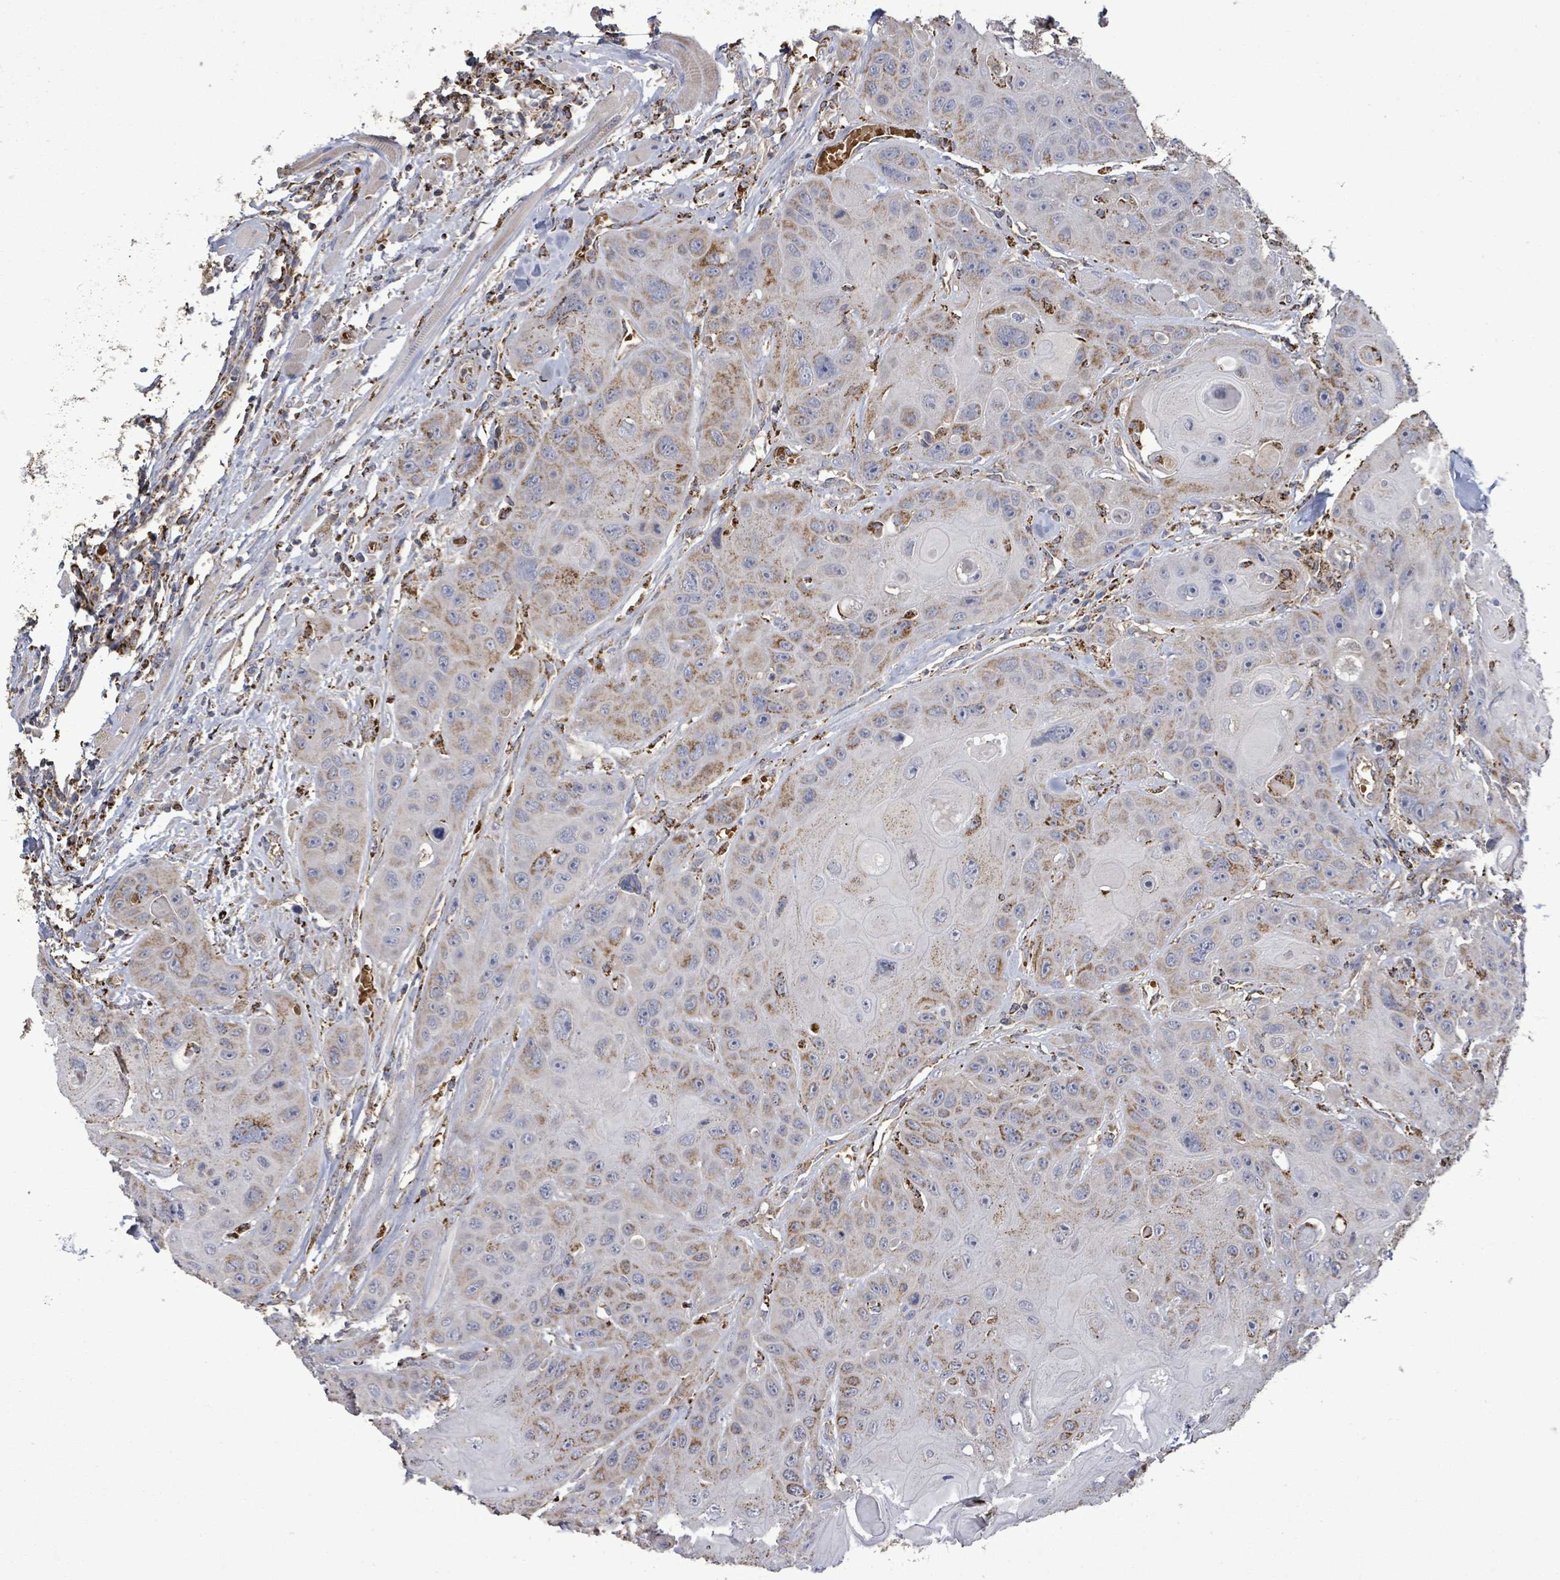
{"staining": {"intensity": "strong", "quantity": "25%-75%", "location": "cytoplasmic/membranous"}, "tissue": "head and neck cancer", "cell_type": "Tumor cells", "image_type": "cancer", "snomed": [{"axis": "morphology", "description": "Squamous cell carcinoma, NOS"}, {"axis": "topography", "description": "Head-Neck"}], "caption": "The micrograph demonstrates staining of head and neck cancer, revealing strong cytoplasmic/membranous protein positivity (brown color) within tumor cells.", "gene": "MTMR12", "patient": {"sex": "female", "age": 59}}